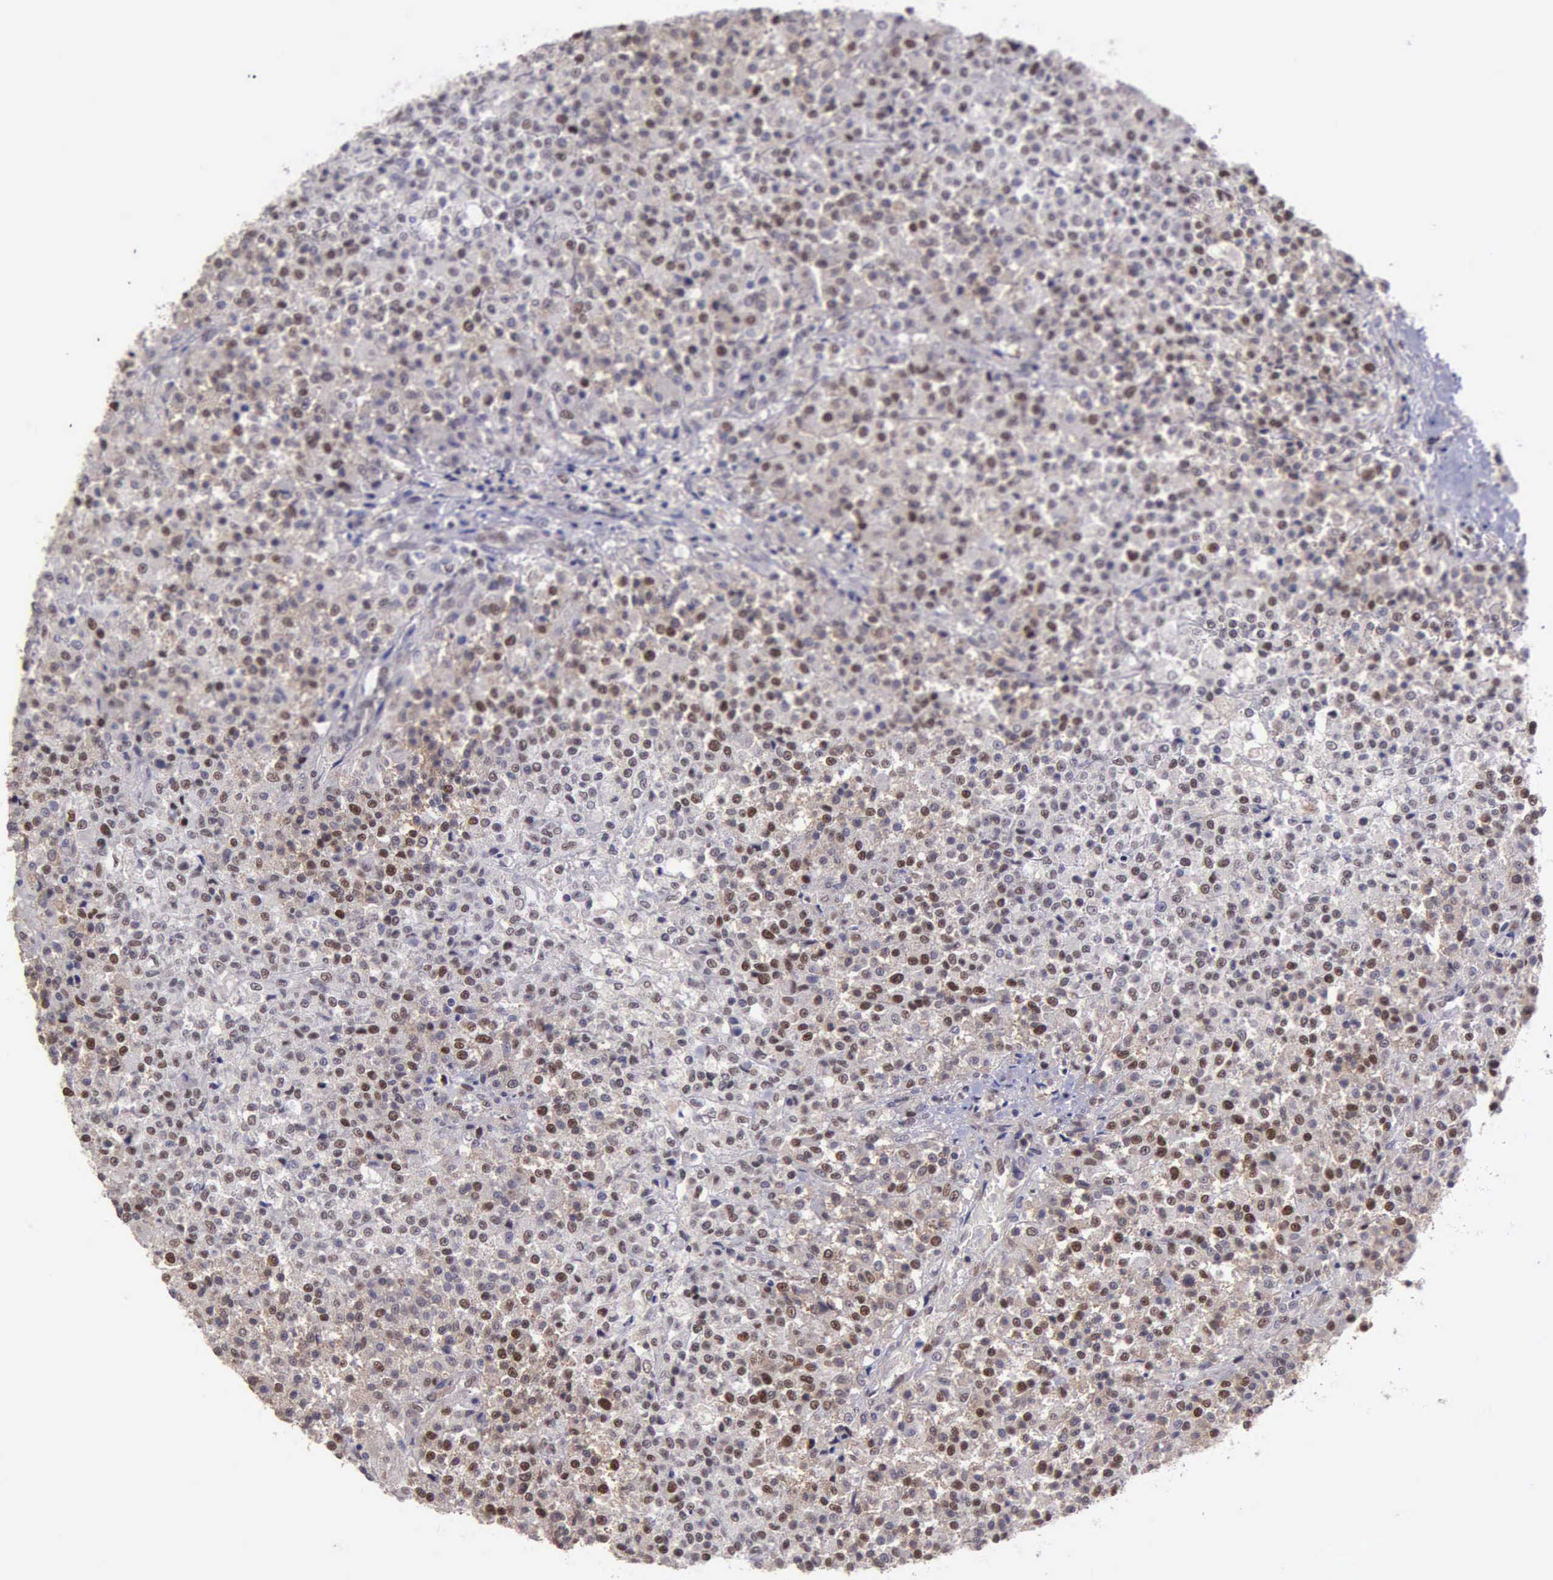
{"staining": {"intensity": "weak", "quantity": "25%-75%", "location": "nuclear"}, "tissue": "testis cancer", "cell_type": "Tumor cells", "image_type": "cancer", "snomed": [{"axis": "morphology", "description": "Seminoma, NOS"}, {"axis": "topography", "description": "Testis"}], "caption": "Immunohistochemistry (DAB) staining of testis seminoma reveals weak nuclear protein staining in about 25%-75% of tumor cells.", "gene": "UBR7", "patient": {"sex": "male", "age": 59}}